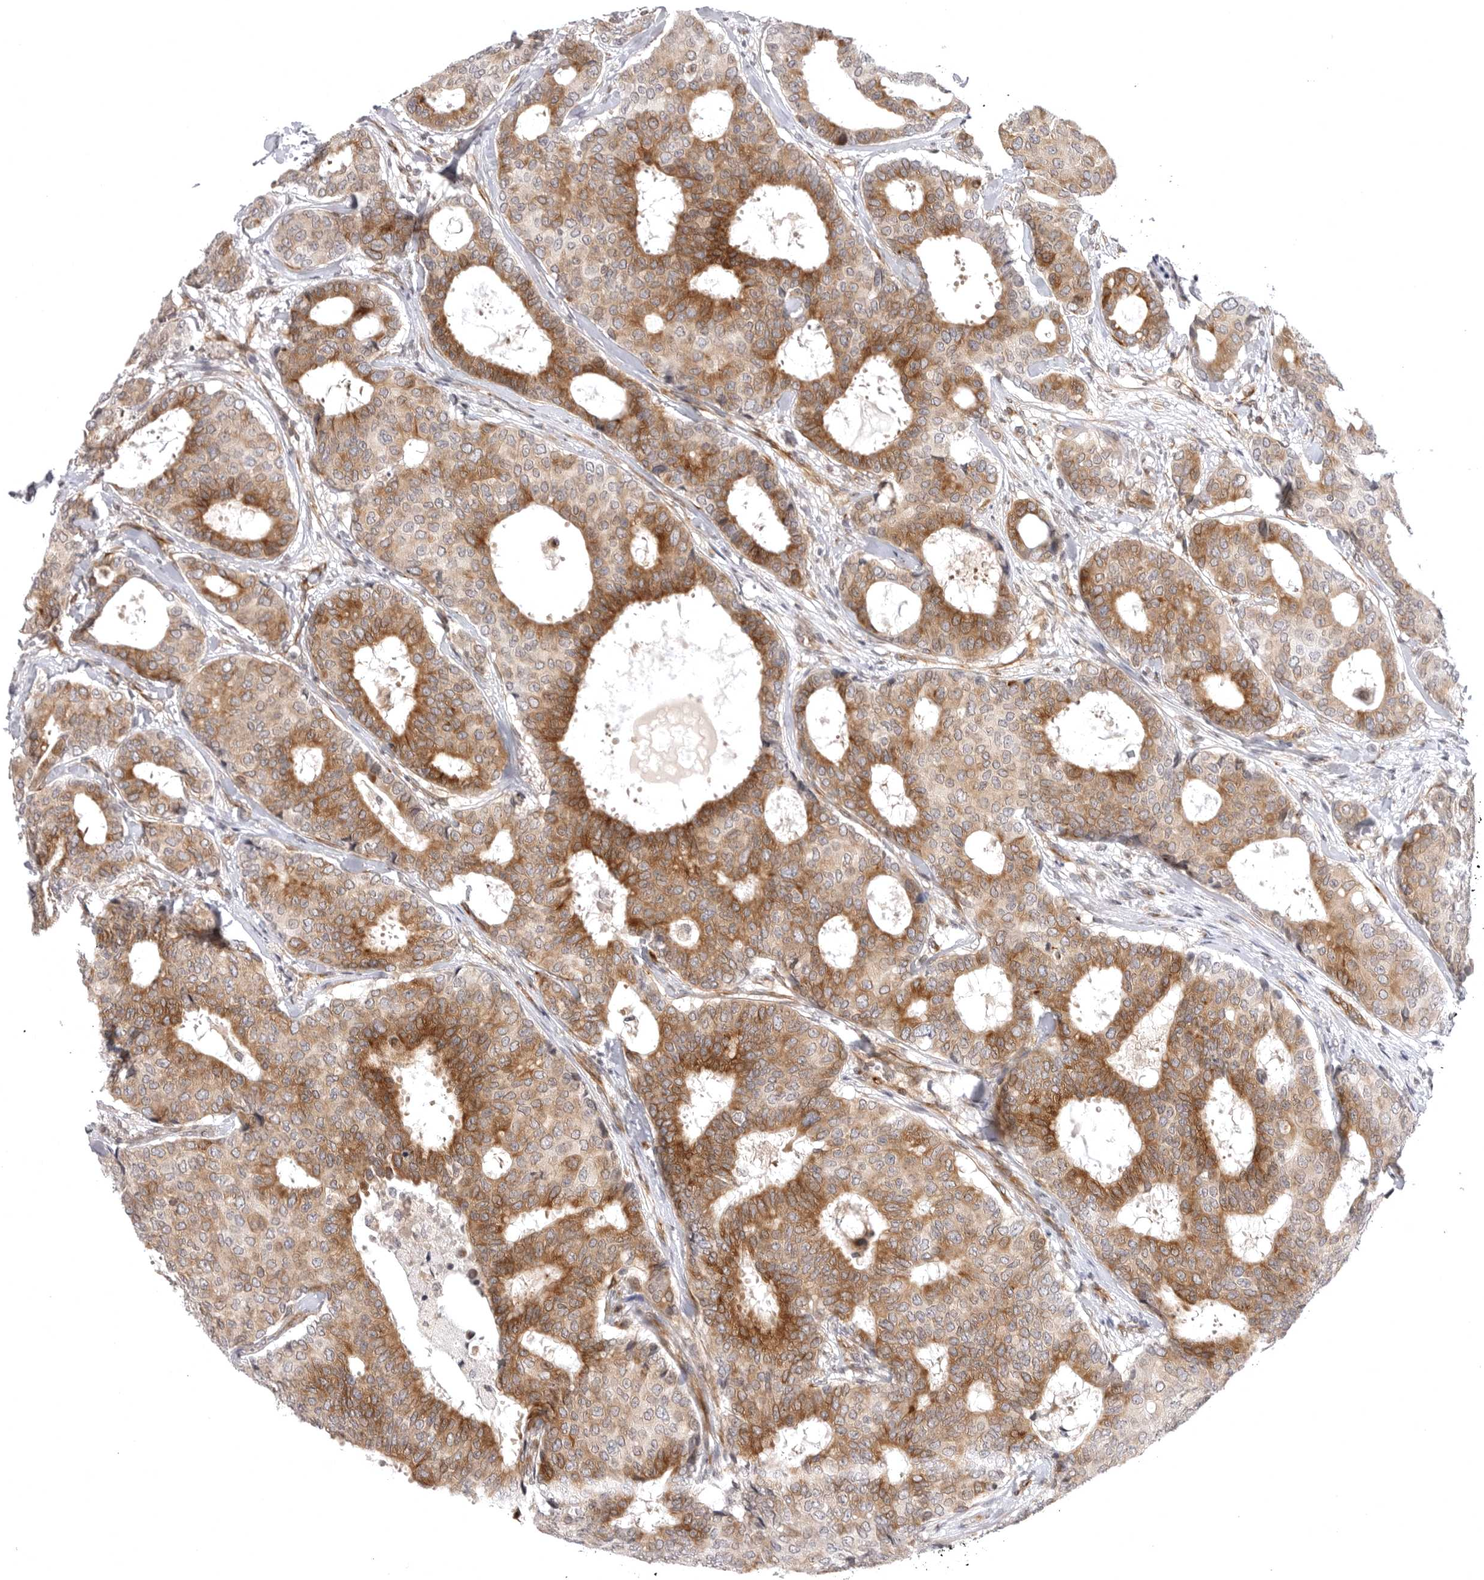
{"staining": {"intensity": "moderate", "quantity": ">75%", "location": "cytoplasmic/membranous"}, "tissue": "breast cancer", "cell_type": "Tumor cells", "image_type": "cancer", "snomed": [{"axis": "morphology", "description": "Duct carcinoma"}, {"axis": "topography", "description": "Breast"}], "caption": "Breast cancer stained for a protein displays moderate cytoplasmic/membranous positivity in tumor cells.", "gene": "CD300LD", "patient": {"sex": "female", "age": 75}}